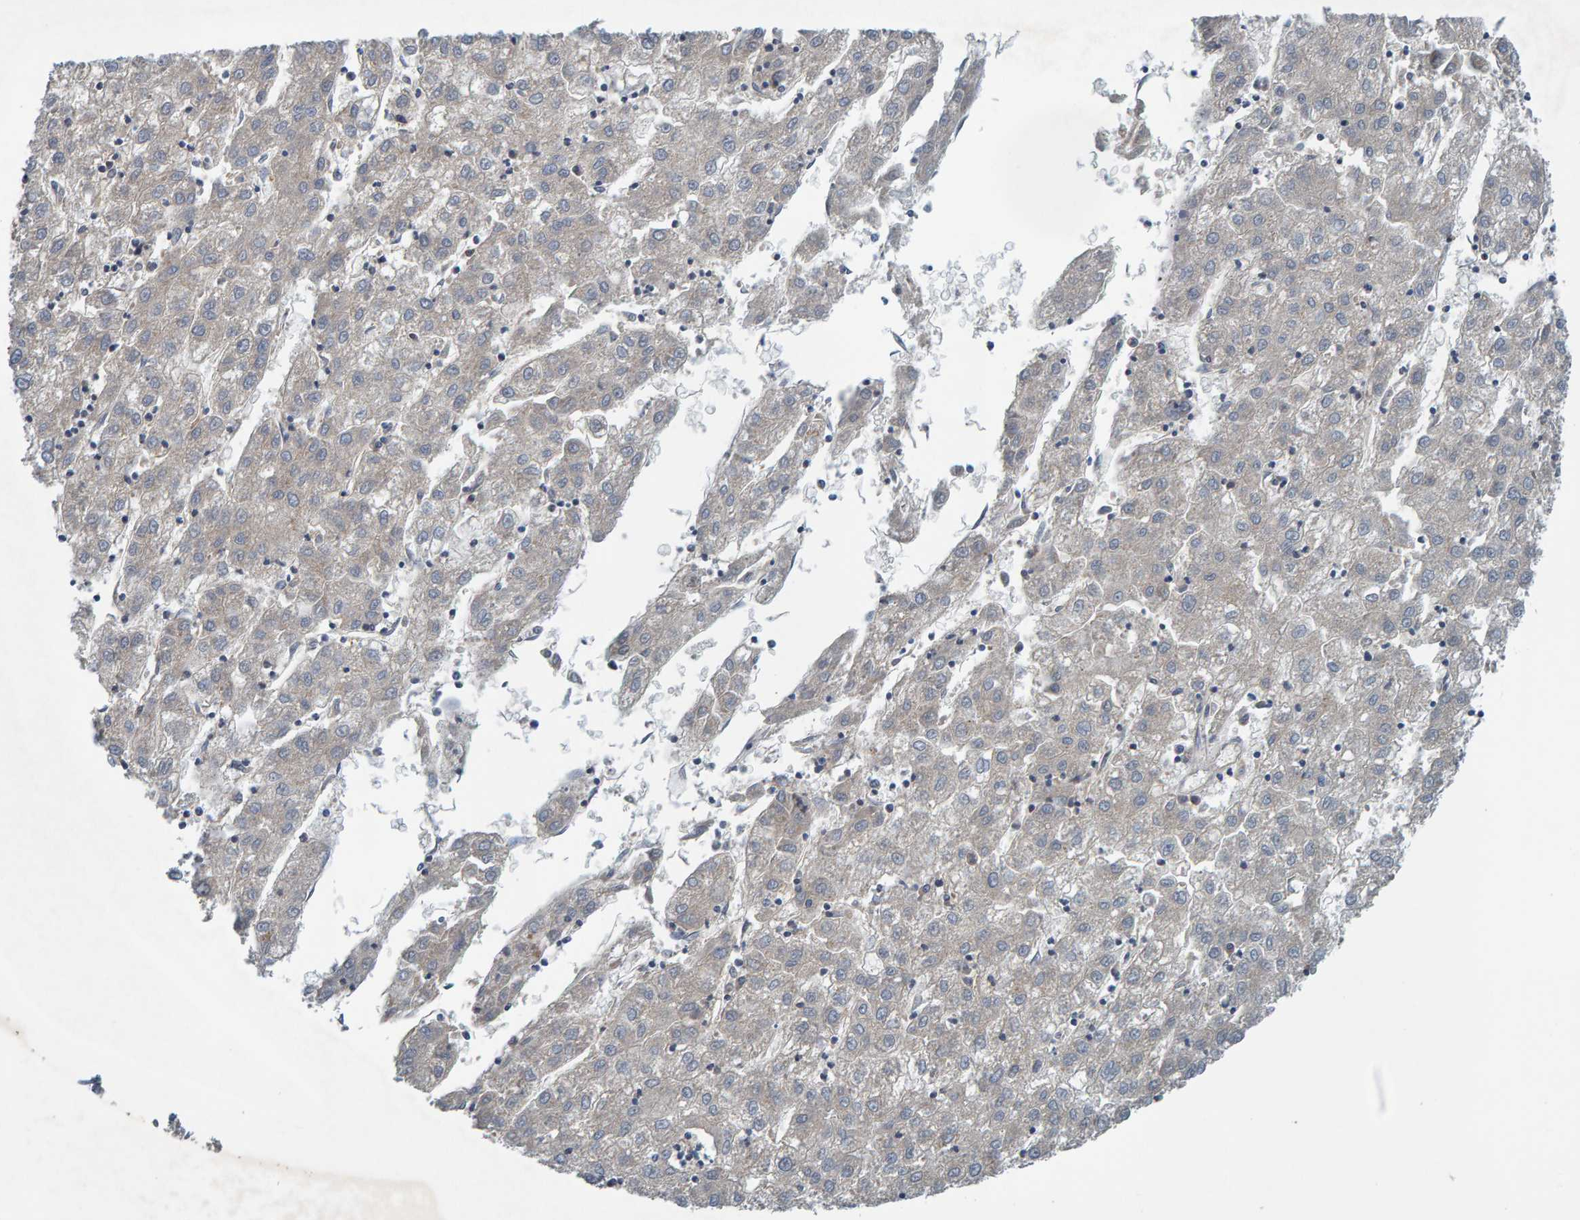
{"staining": {"intensity": "negative", "quantity": "none", "location": "none"}, "tissue": "liver cancer", "cell_type": "Tumor cells", "image_type": "cancer", "snomed": [{"axis": "morphology", "description": "Carcinoma, Hepatocellular, NOS"}, {"axis": "topography", "description": "Liver"}], "caption": "Immunohistochemistry histopathology image of liver cancer (hepatocellular carcinoma) stained for a protein (brown), which shows no positivity in tumor cells.", "gene": "MKLN1", "patient": {"sex": "male", "age": 72}}